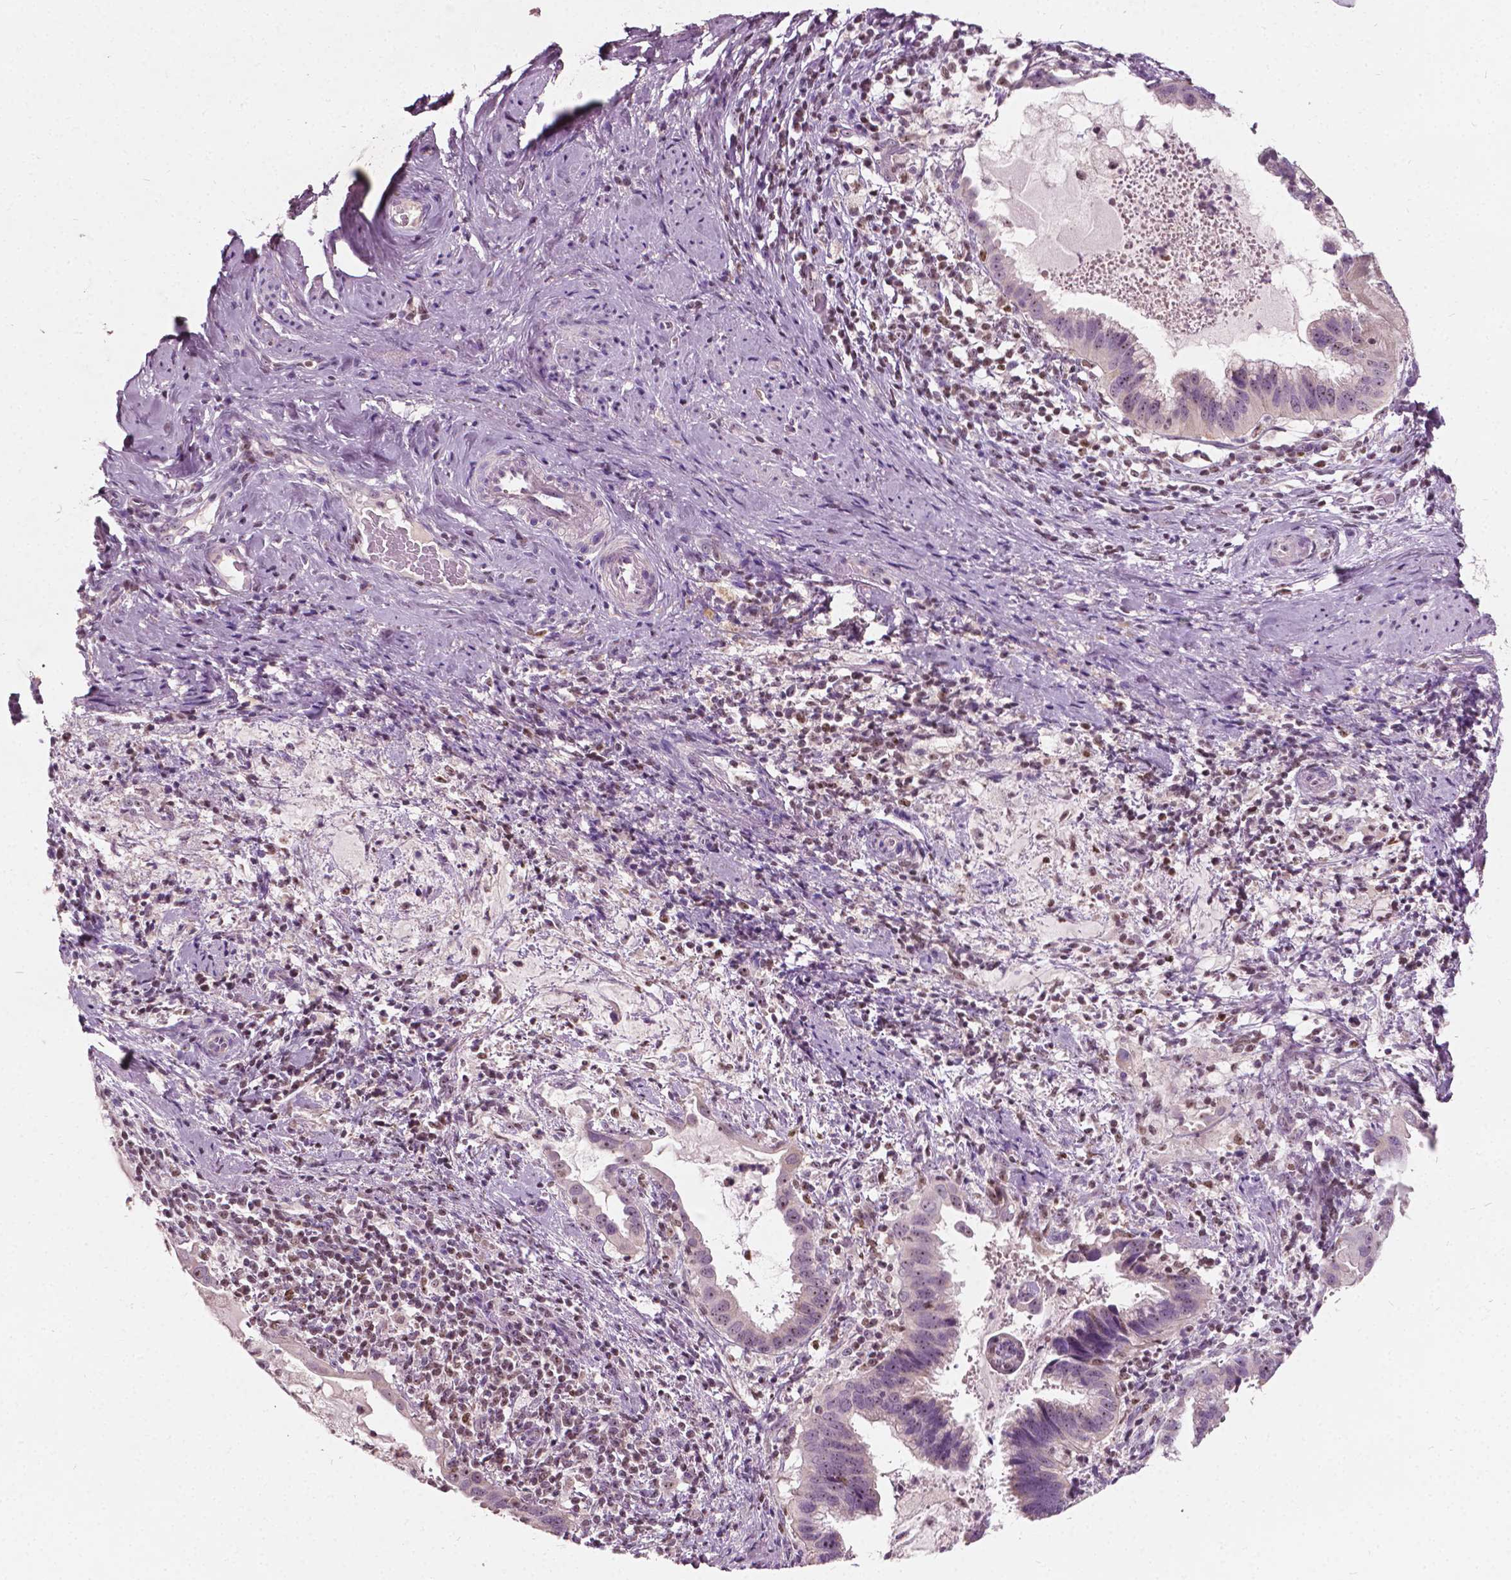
{"staining": {"intensity": "weak", "quantity": "25%-75%", "location": "nuclear"}, "tissue": "cervical cancer", "cell_type": "Tumor cells", "image_type": "cancer", "snomed": [{"axis": "morphology", "description": "Adenocarcinoma, NOS"}, {"axis": "topography", "description": "Cervix"}], "caption": "The histopathology image exhibits a brown stain indicating the presence of a protein in the nuclear of tumor cells in cervical adenocarcinoma.", "gene": "ODF3L2", "patient": {"sex": "female", "age": 56}}